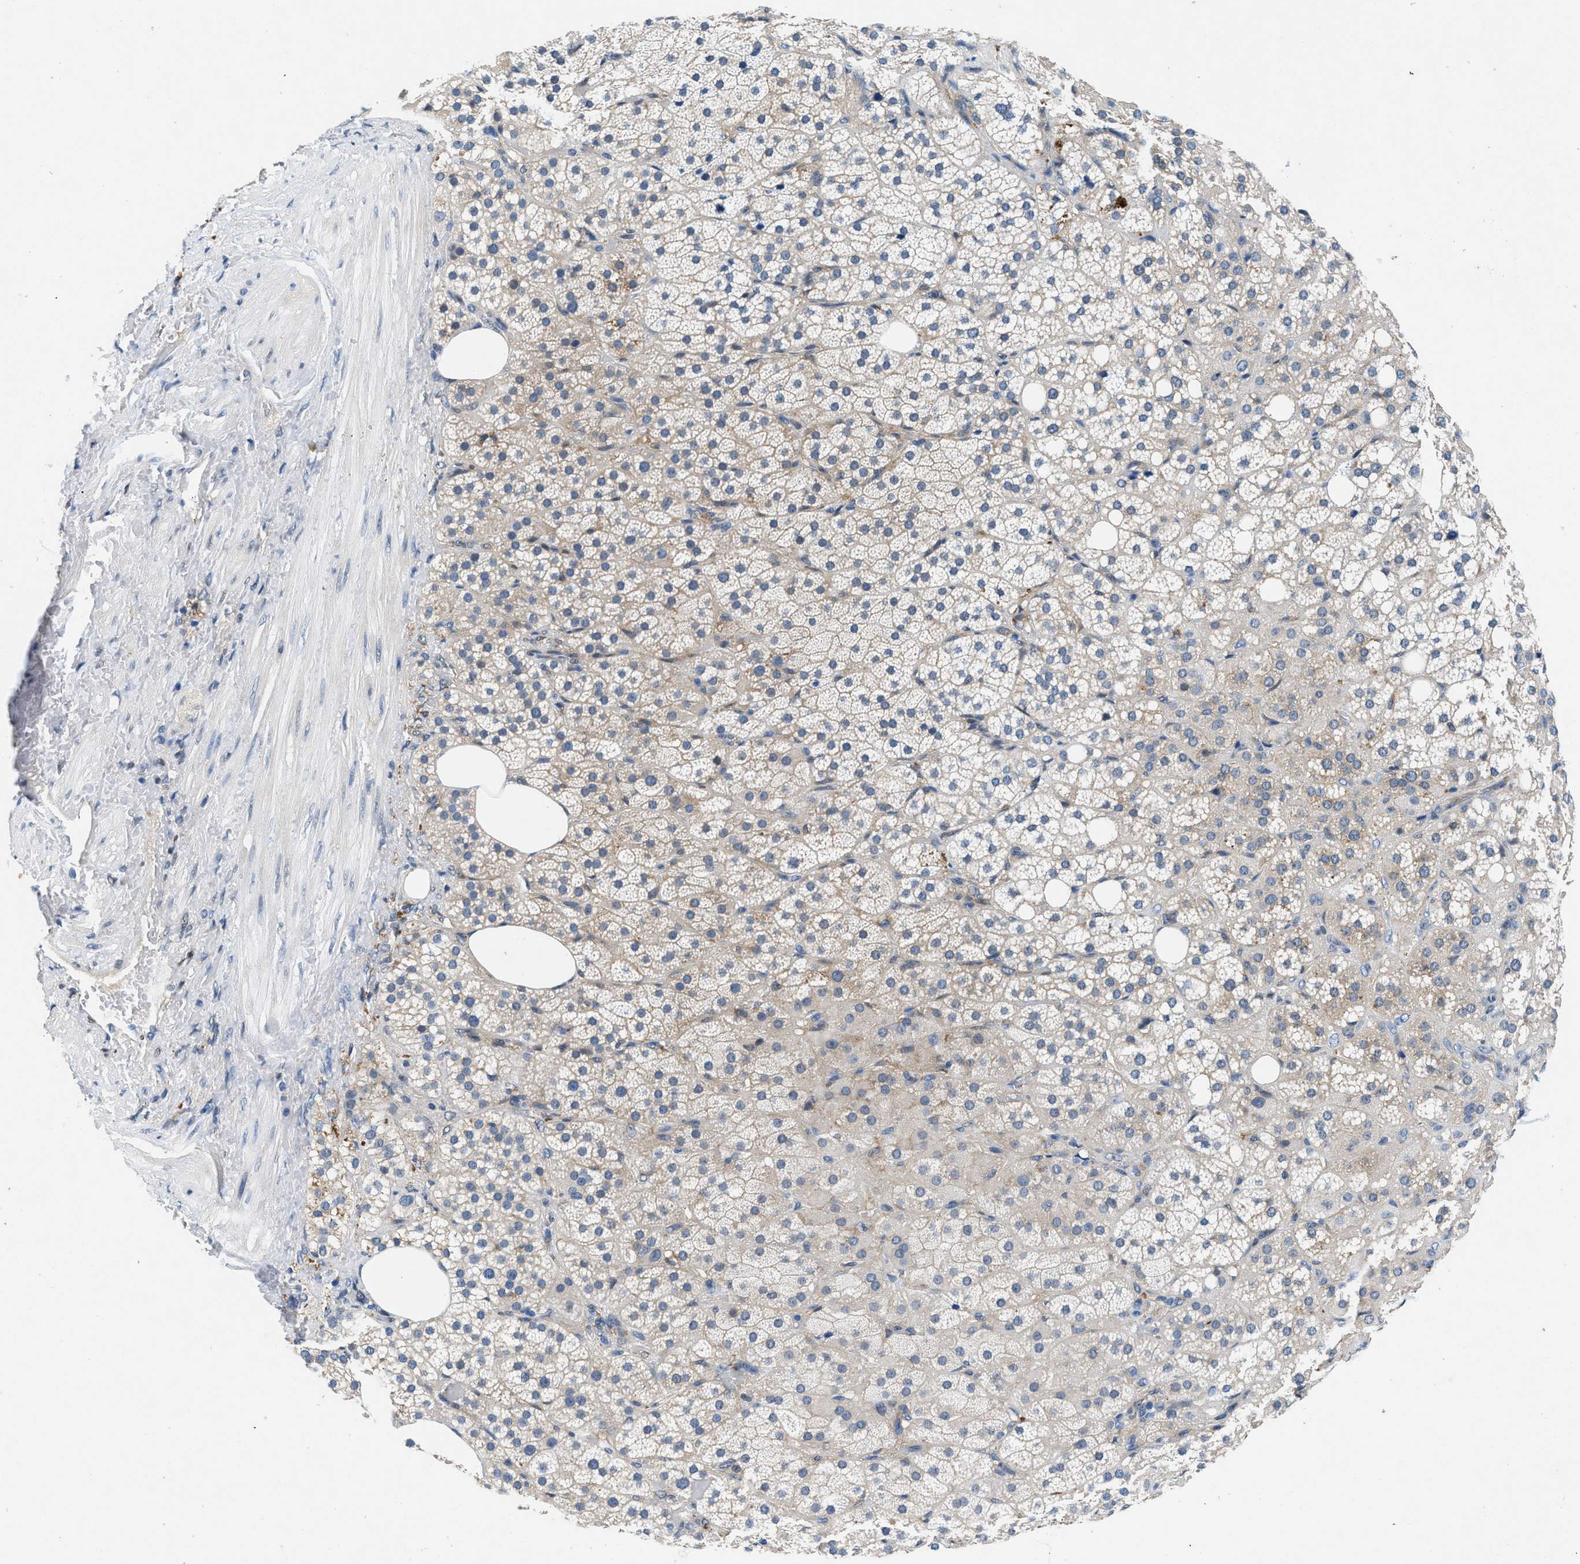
{"staining": {"intensity": "weak", "quantity": "<25%", "location": "cytoplasmic/membranous"}, "tissue": "adrenal gland", "cell_type": "Glandular cells", "image_type": "normal", "snomed": [{"axis": "morphology", "description": "Normal tissue, NOS"}, {"axis": "topography", "description": "Adrenal gland"}], "caption": "IHC of normal adrenal gland exhibits no positivity in glandular cells.", "gene": "COPS2", "patient": {"sex": "female", "age": 59}}